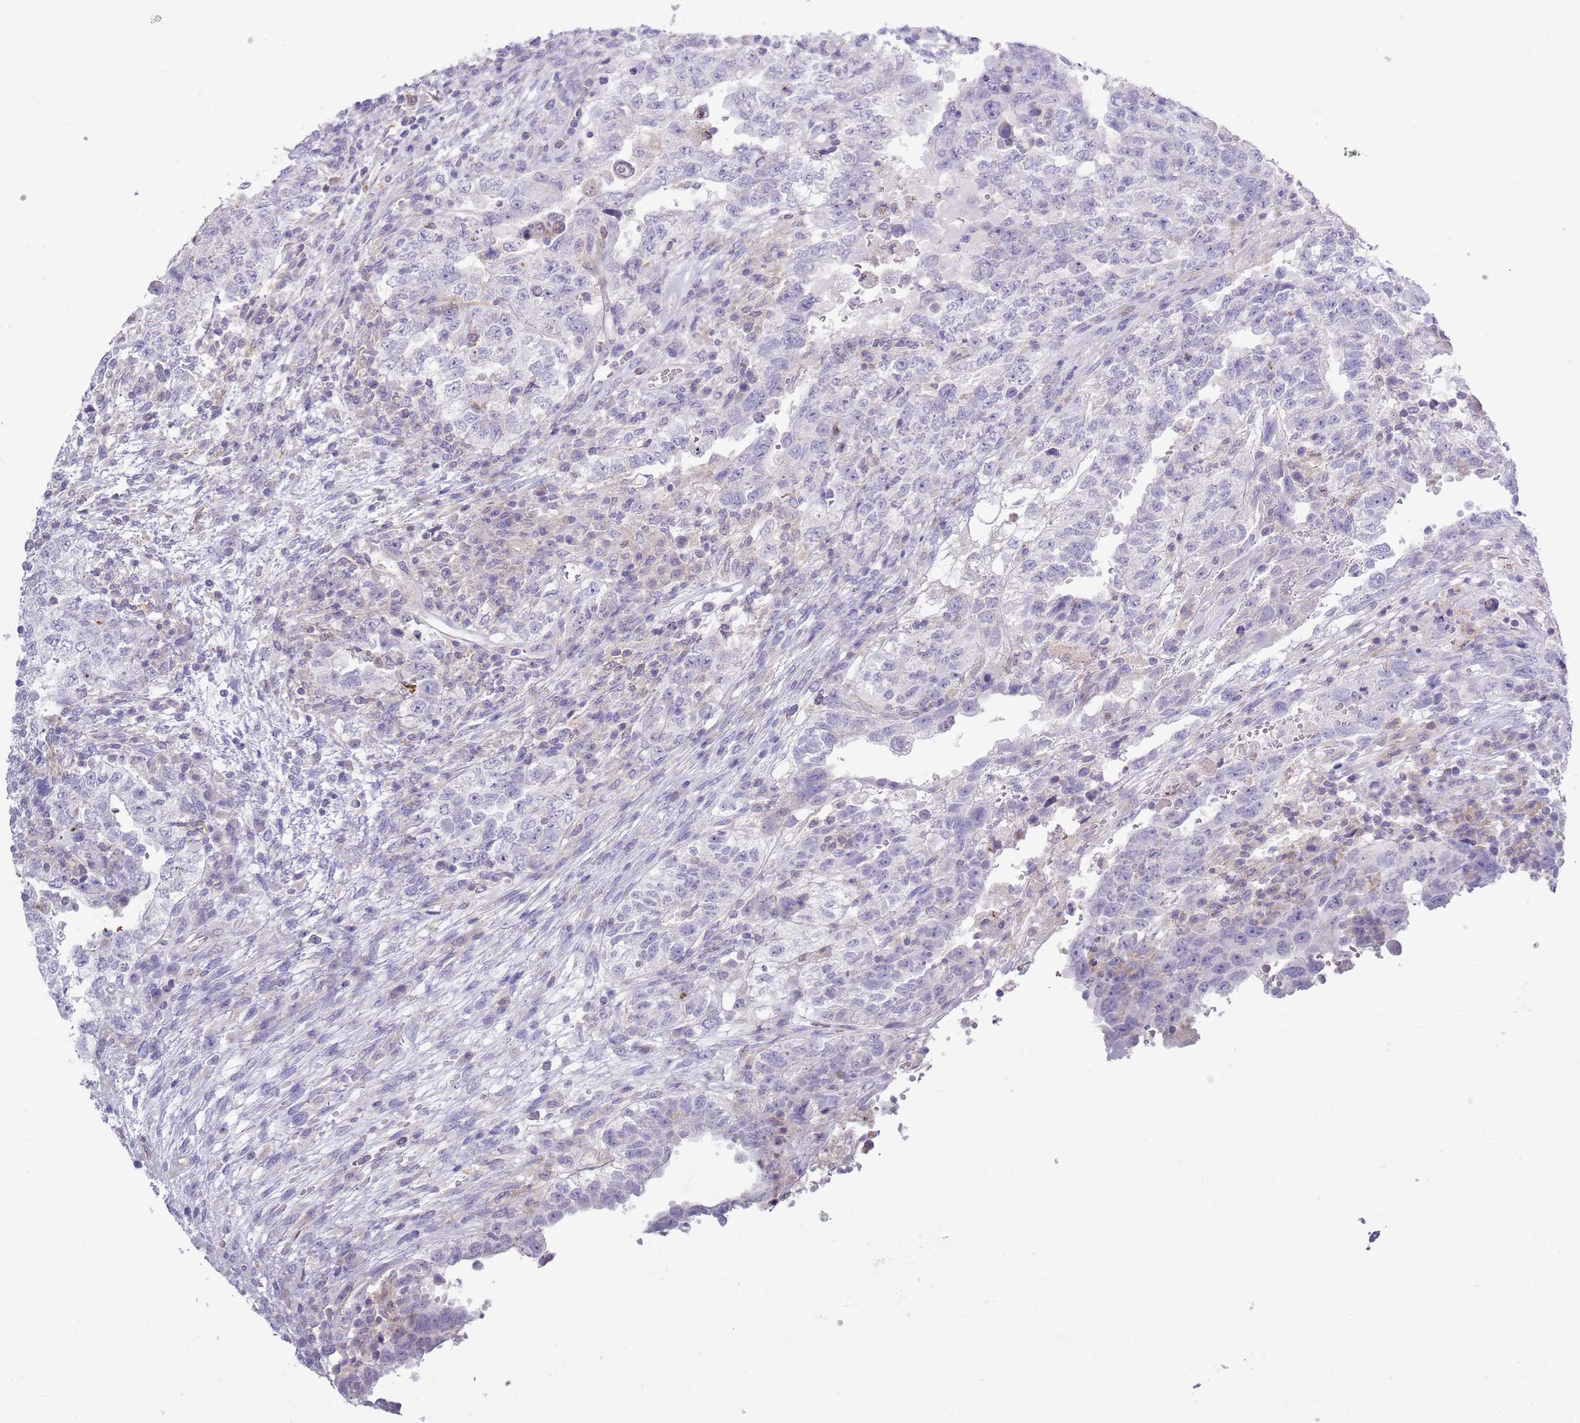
{"staining": {"intensity": "negative", "quantity": "none", "location": "none"}, "tissue": "testis cancer", "cell_type": "Tumor cells", "image_type": "cancer", "snomed": [{"axis": "morphology", "description": "Carcinoma, Embryonal, NOS"}, {"axis": "topography", "description": "Testis"}], "caption": "DAB immunohistochemical staining of embryonal carcinoma (testis) demonstrates no significant expression in tumor cells. The staining is performed using DAB brown chromogen with nuclei counter-stained in using hematoxylin.", "gene": "ACSBG1", "patient": {"sex": "male", "age": 26}}